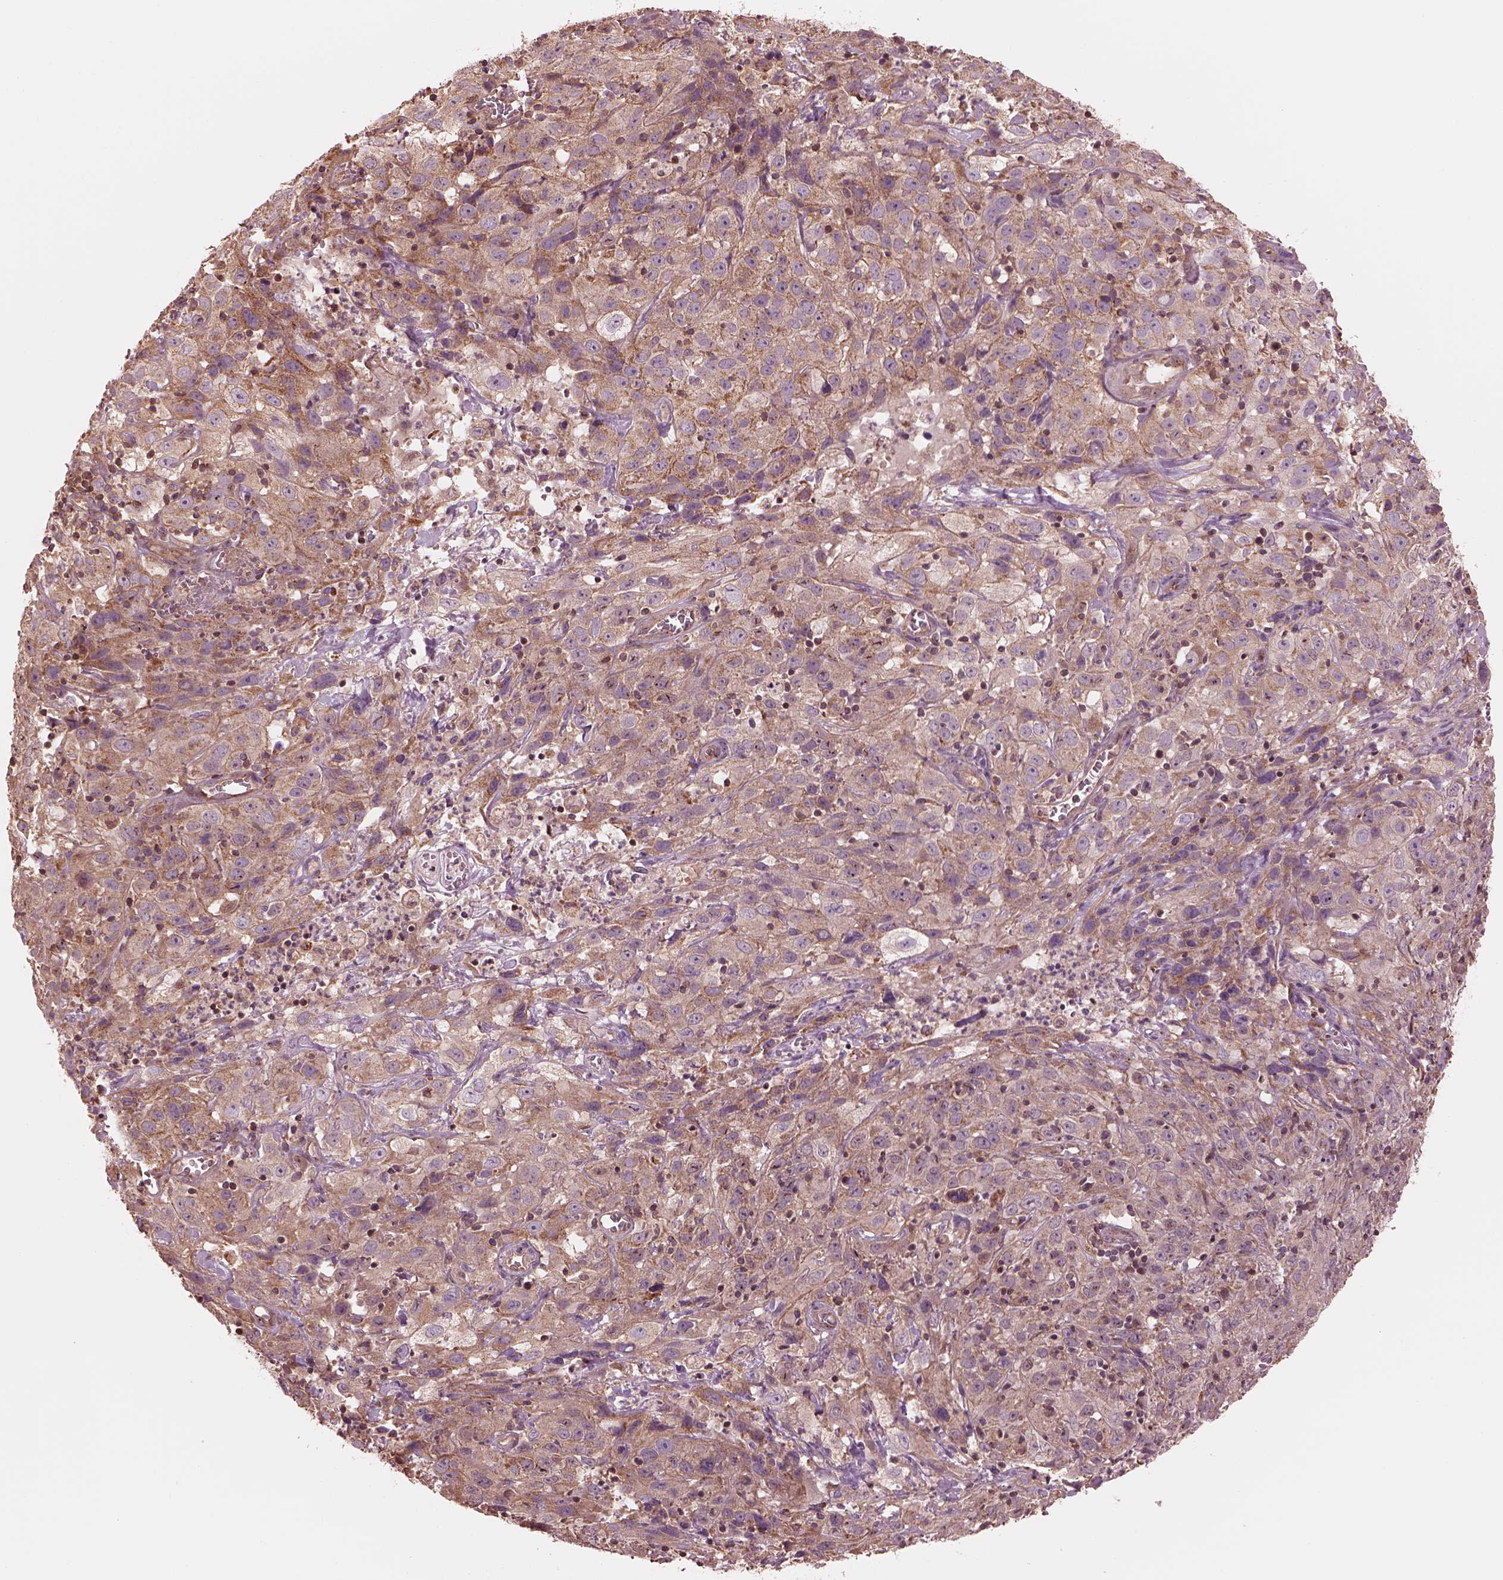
{"staining": {"intensity": "moderate", "quantity": "25%-75%", "location": "cytoplasmic/membranous"}, "tissue": "cervical cancer", "cell_type": "Tumor cells", "image_type": "cancer", "snomed": [{"axis": "morphology", "description": "Squamous cell carcinoma, NOS"}, {"axis": "topography", "description": "Cervix"}], "caption": "A medium amount of moderate cytoplasmic/membranous expression is identified in about 25%-75% of tumor cells in cervical cancer tissue.", "gene": "STK33", "patient": {"sex": "female", "age": 32}}